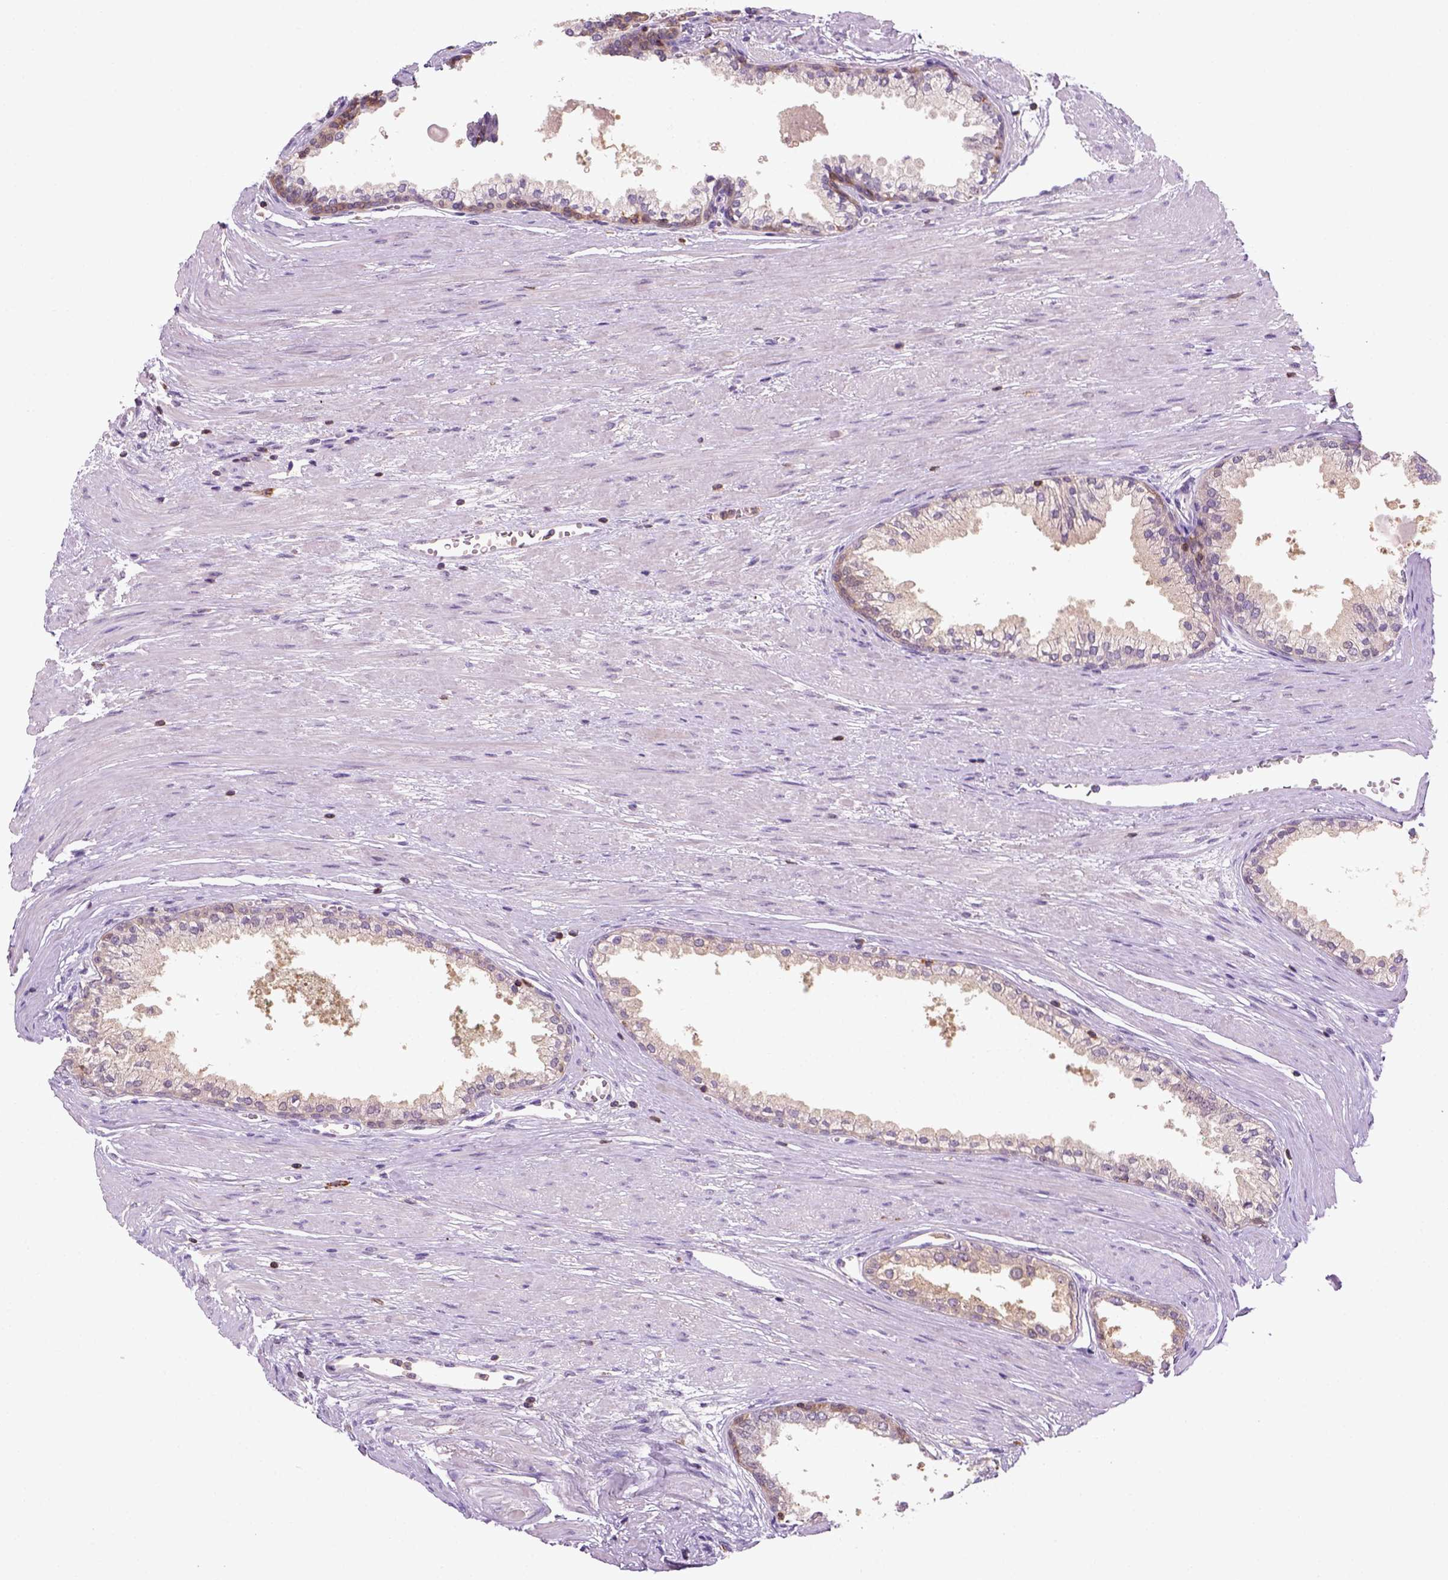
{"staining": {"intensity": "negative", "quantity": "none", "location": "none"}, "tissue": "prostate cancer", "cell_type": "Tumor cells", "image_type": "cancer", "snomed": [{"axis": "morphology", "description": "Adenocarcinoma, Medium grade"}, {"axis": "topography", "description": "Prostate"}], "caption": "An immunohistochemistry photomicrograph of prostate cancer (adenocarcinoma (medium-grade)) is shown. There is no staining in tumor cells of prostate cancer (adenocarcinoma (medium-grade)).", "gene": "GOT1", "patient": {"sex": "male", "age": 57}}